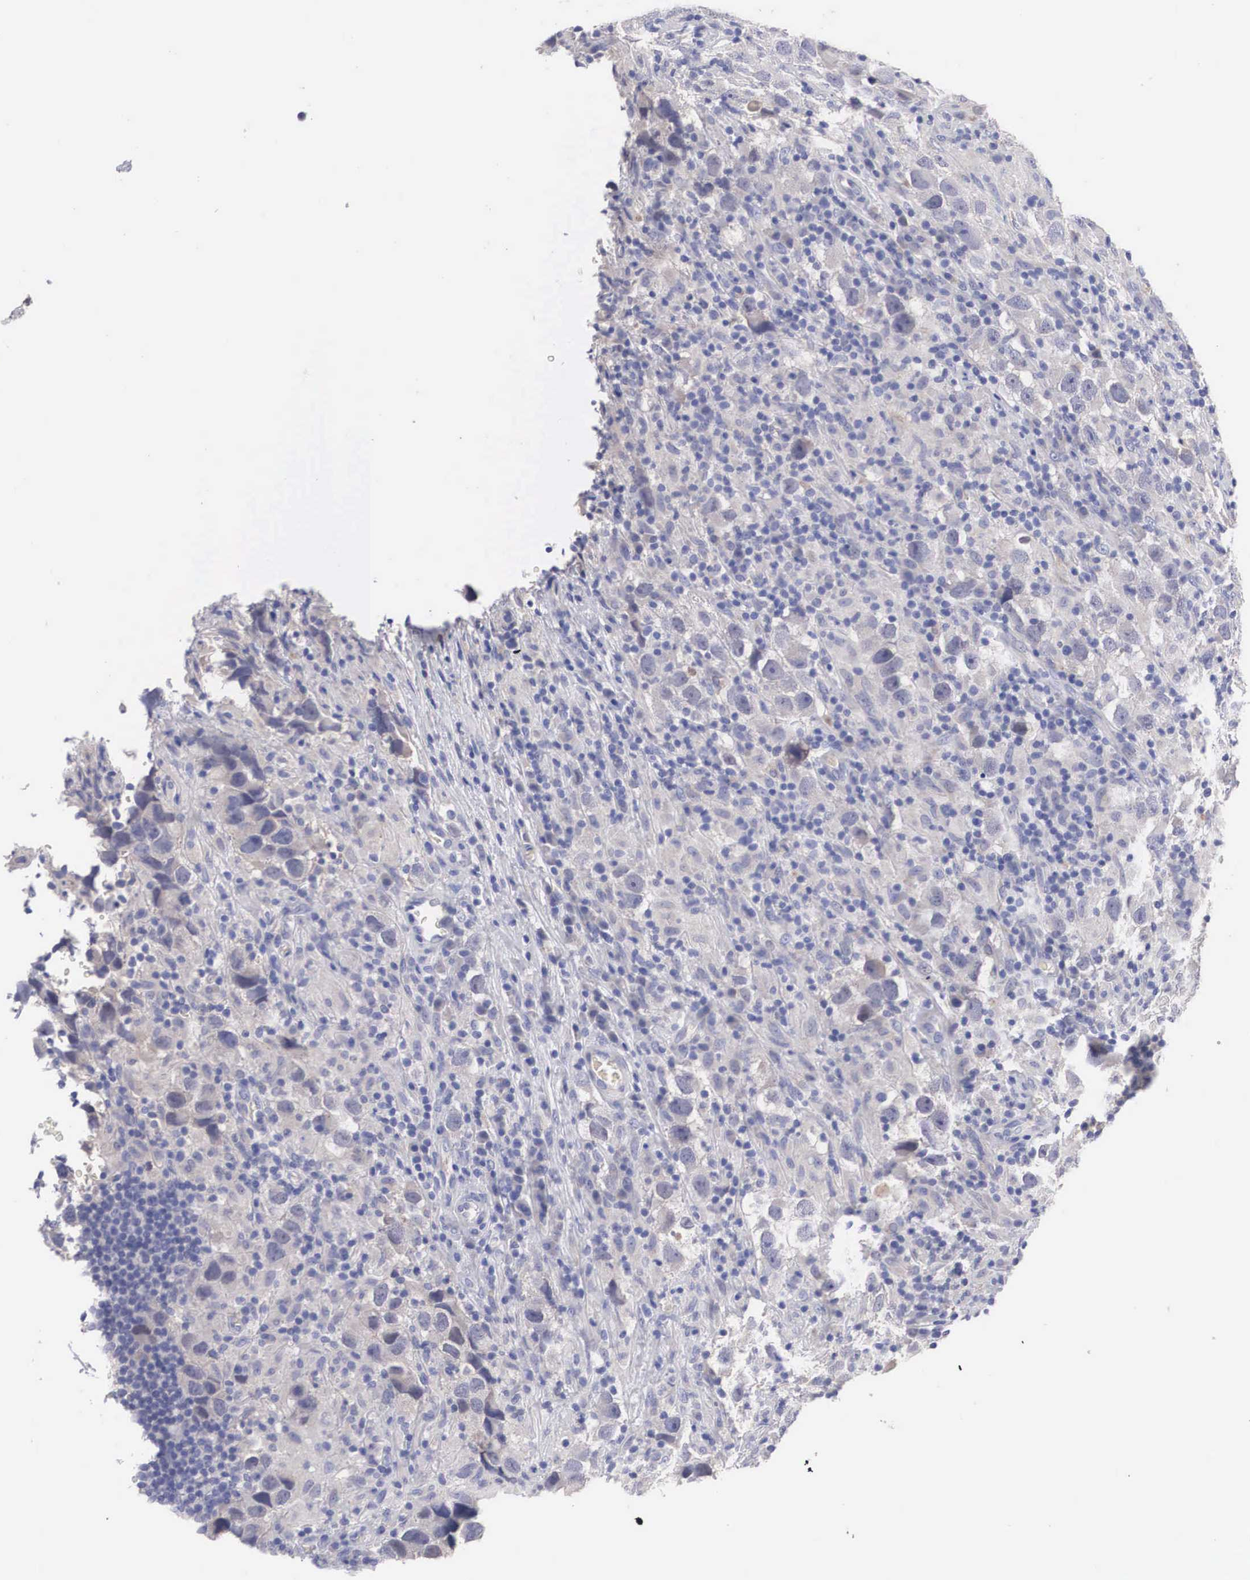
{"staining": {"intensity": "weak", "quantity": "<25%", "location": "cytoplasmic/membranous"}, "tissue": "testis cancer", "cell_type": "Tumor cells", "image_type": "cancer", "snomed": [{"axis": "morphology", "description": "Carcinoma, Embryonal, NOS"}, {"axis": "topography", "description": "Testis"}], "caption": "Testis cancer stained for a protein using immunohistochemistry displays no positivity tumor cells.", "gene": "ABHD4", "patient": {"sex": "male", "age": 21}}